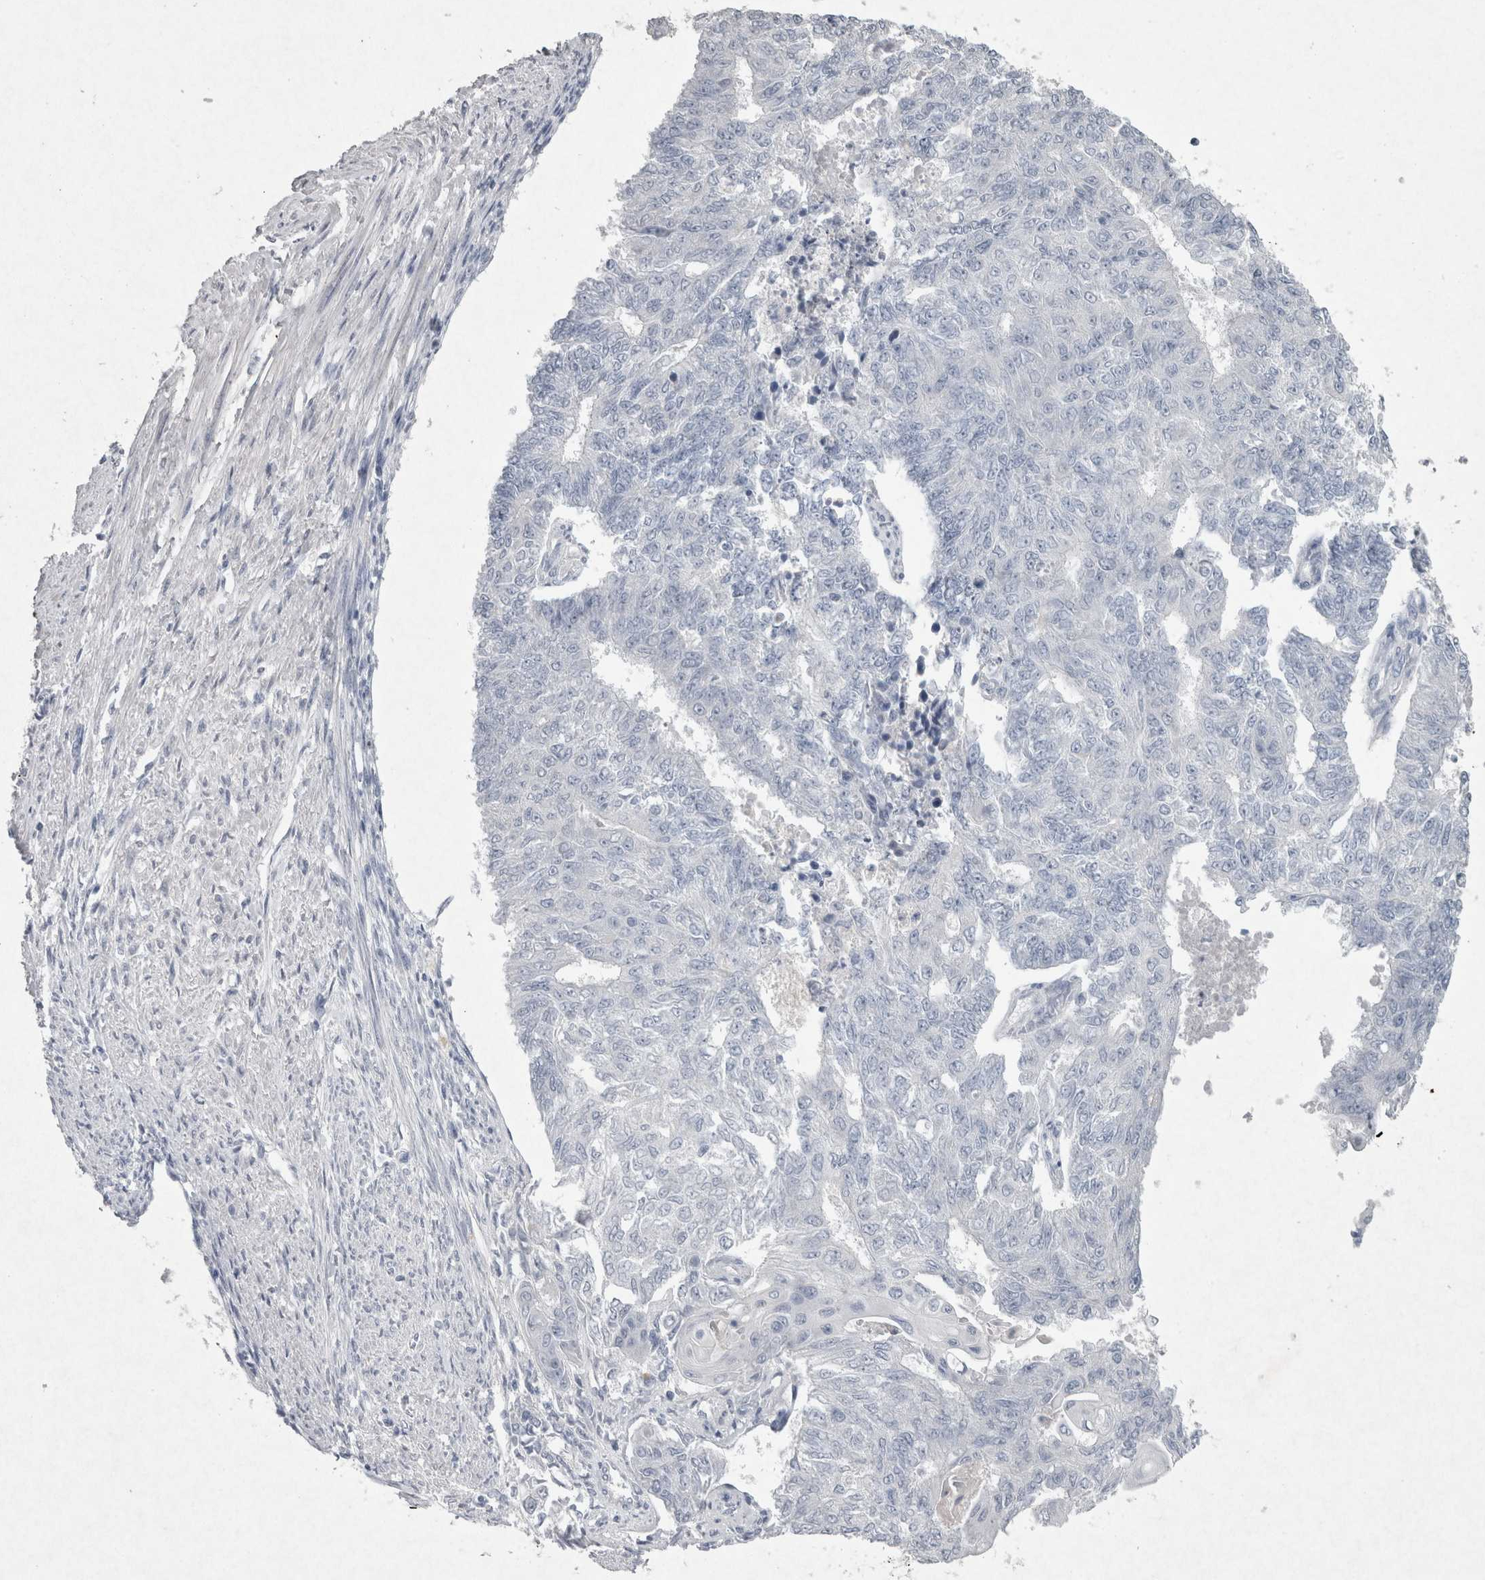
{"staining": {"intensity": "negative", "quantity": "none", "location": "none"}, "tissue": "endometrial cancer", "cell_type": "Tumor cells", "image_type": "cancer", "snomed": [{"axis": "morphology", "description": "Adenocarcinoma, NOS"}, {"axis": "topography", "description": "Endometrium"}], "caption": "Immunohistochemistry micrograph of neoplastic tissue: human endometrial adenocarcinoma stained with DAB (3,3'-diaminobenzidine) exhibits no significant protein positivity in tumor cells.", "gene": "PDX1", "patient": {"sex": "female", "age": 32}}